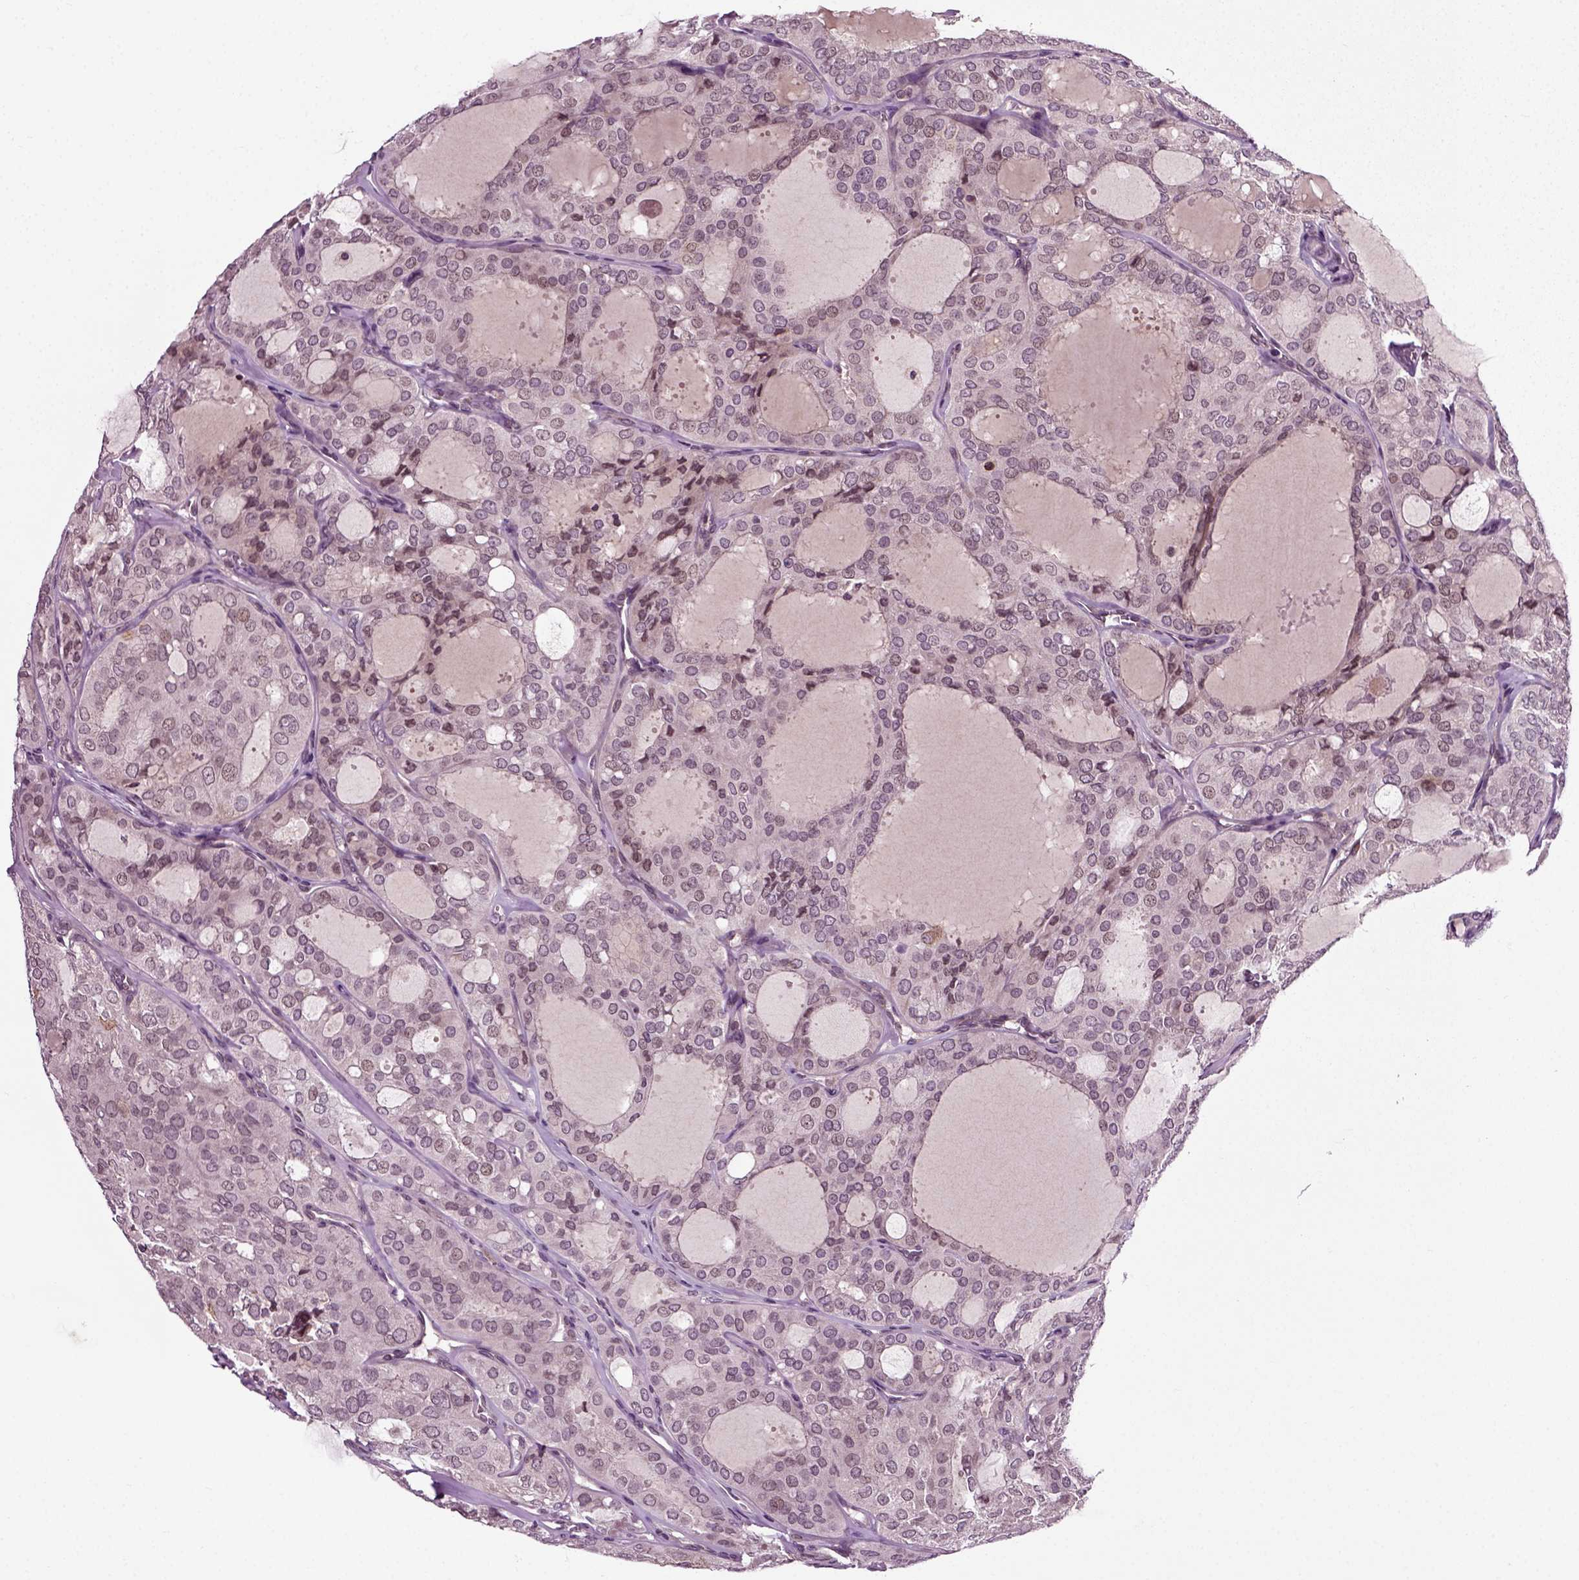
{"staining": {"intensity": "negative", "quantity": "none", "location": "none"}, "tissue": "thyroid cancer", "cell_type": "Tumor cells", "image_type": "cancer", "snomed": [{"axis": "morphology", "description": "Follicular adenoma carcinoma, NOS"}, {"axis": "topography", "description": "Thyroid gland"}], "caption": "An image of human follicular adenoma carcinoma (thyroid) is negative for staining in tumor cells.", "gene": "KNSTRN", "patient": {"sex": "male", "age": 75}}